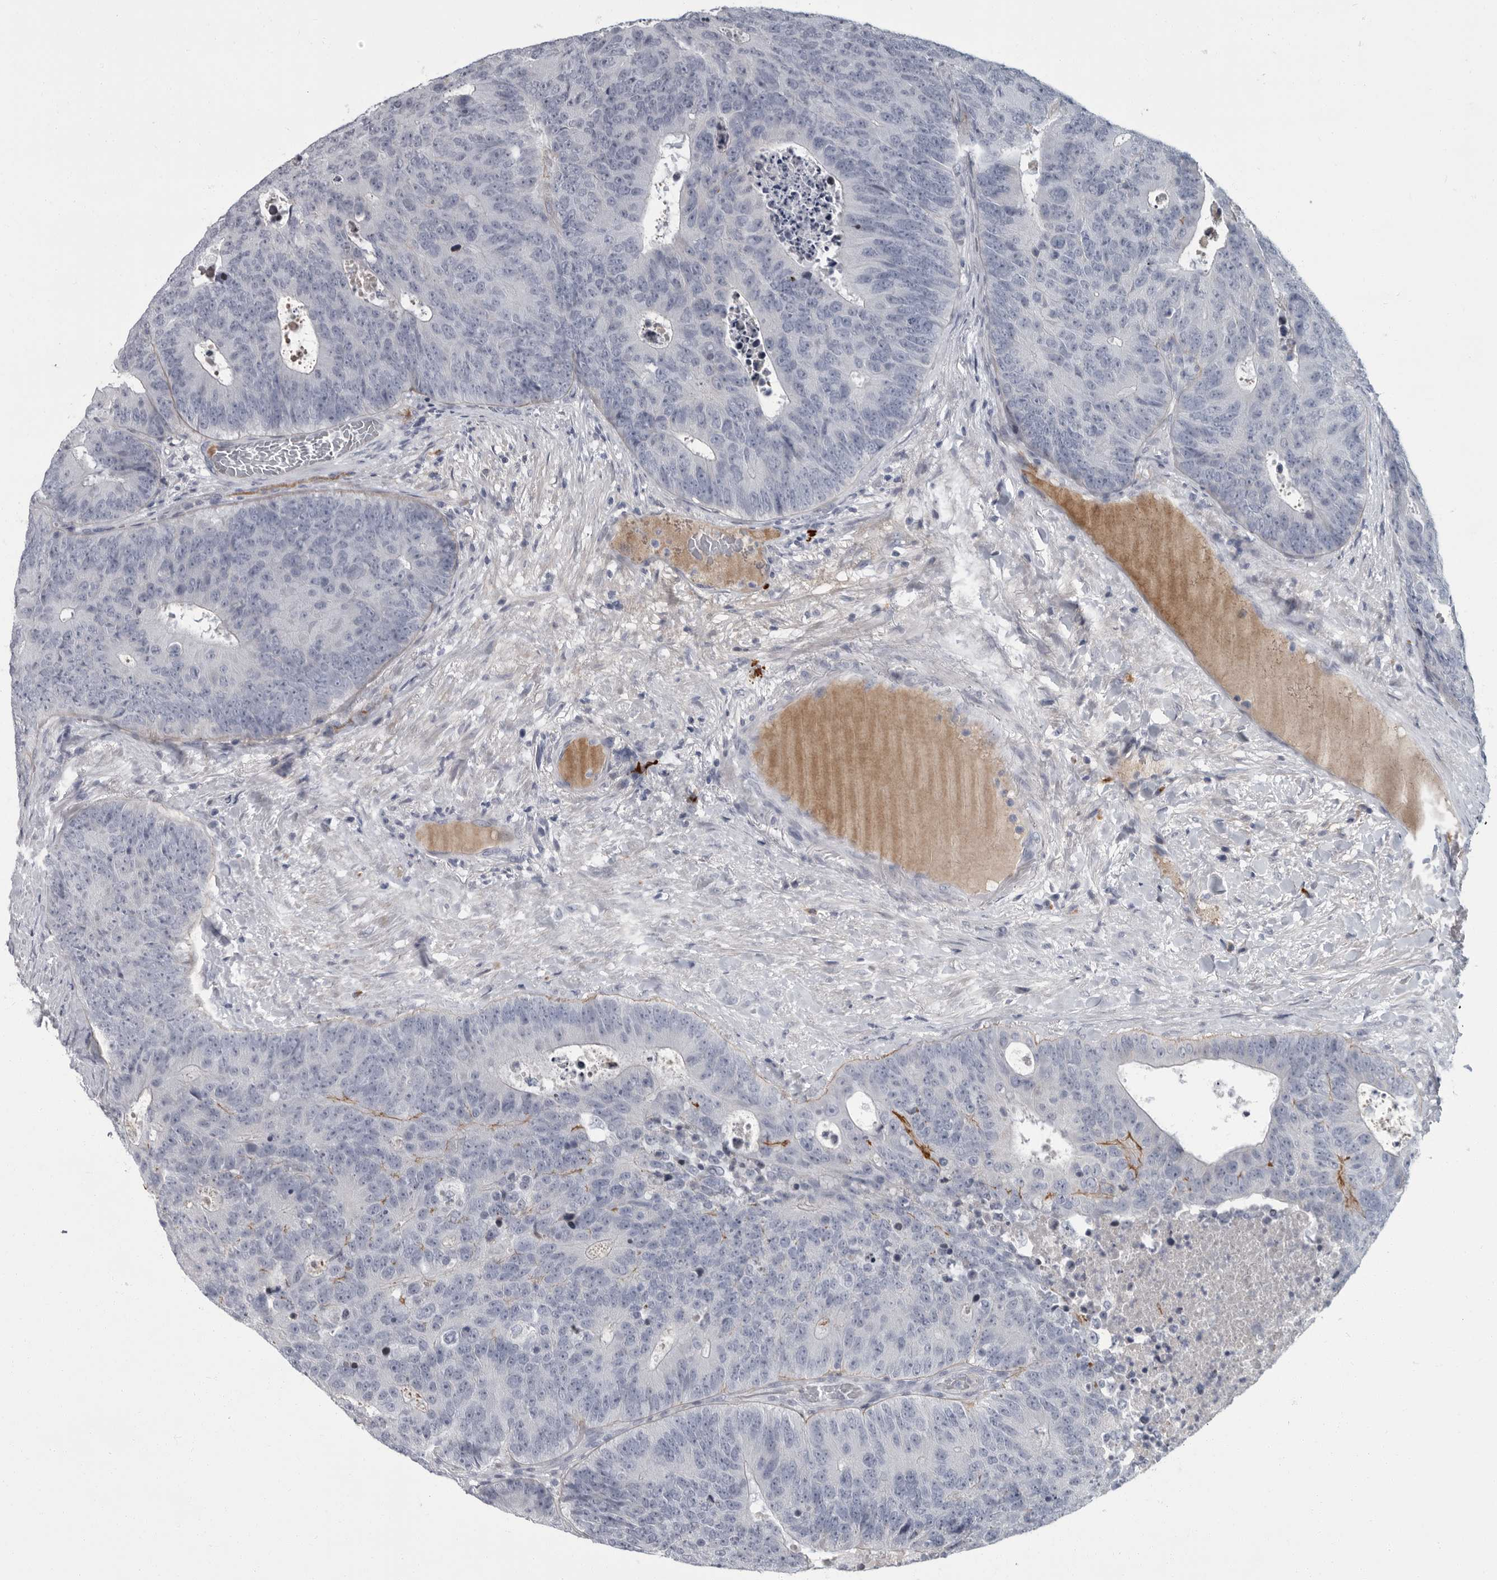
{"staining": {"intensity": "negative", "quantity": "none", "location": "none"}, "tissue": "colorectal cancer", "cell_type": "Tumor cells", "image_type": "cancer", "snomed": [{"axis": "morphology", "description": "Adenocarcinoma, NOS"}, {"axis": "topography", "description": "Colon"}], "caption": "IHC of human colorectal cancer shows no positivity in tumor cells. (Stains: DAB immunohistochemistry with hematoxylin counter stain, Microscopy: brightfield microscopy at high magnification).", "gene": "SLC25A39", "patient": {"sex": "male", "age": 87}}